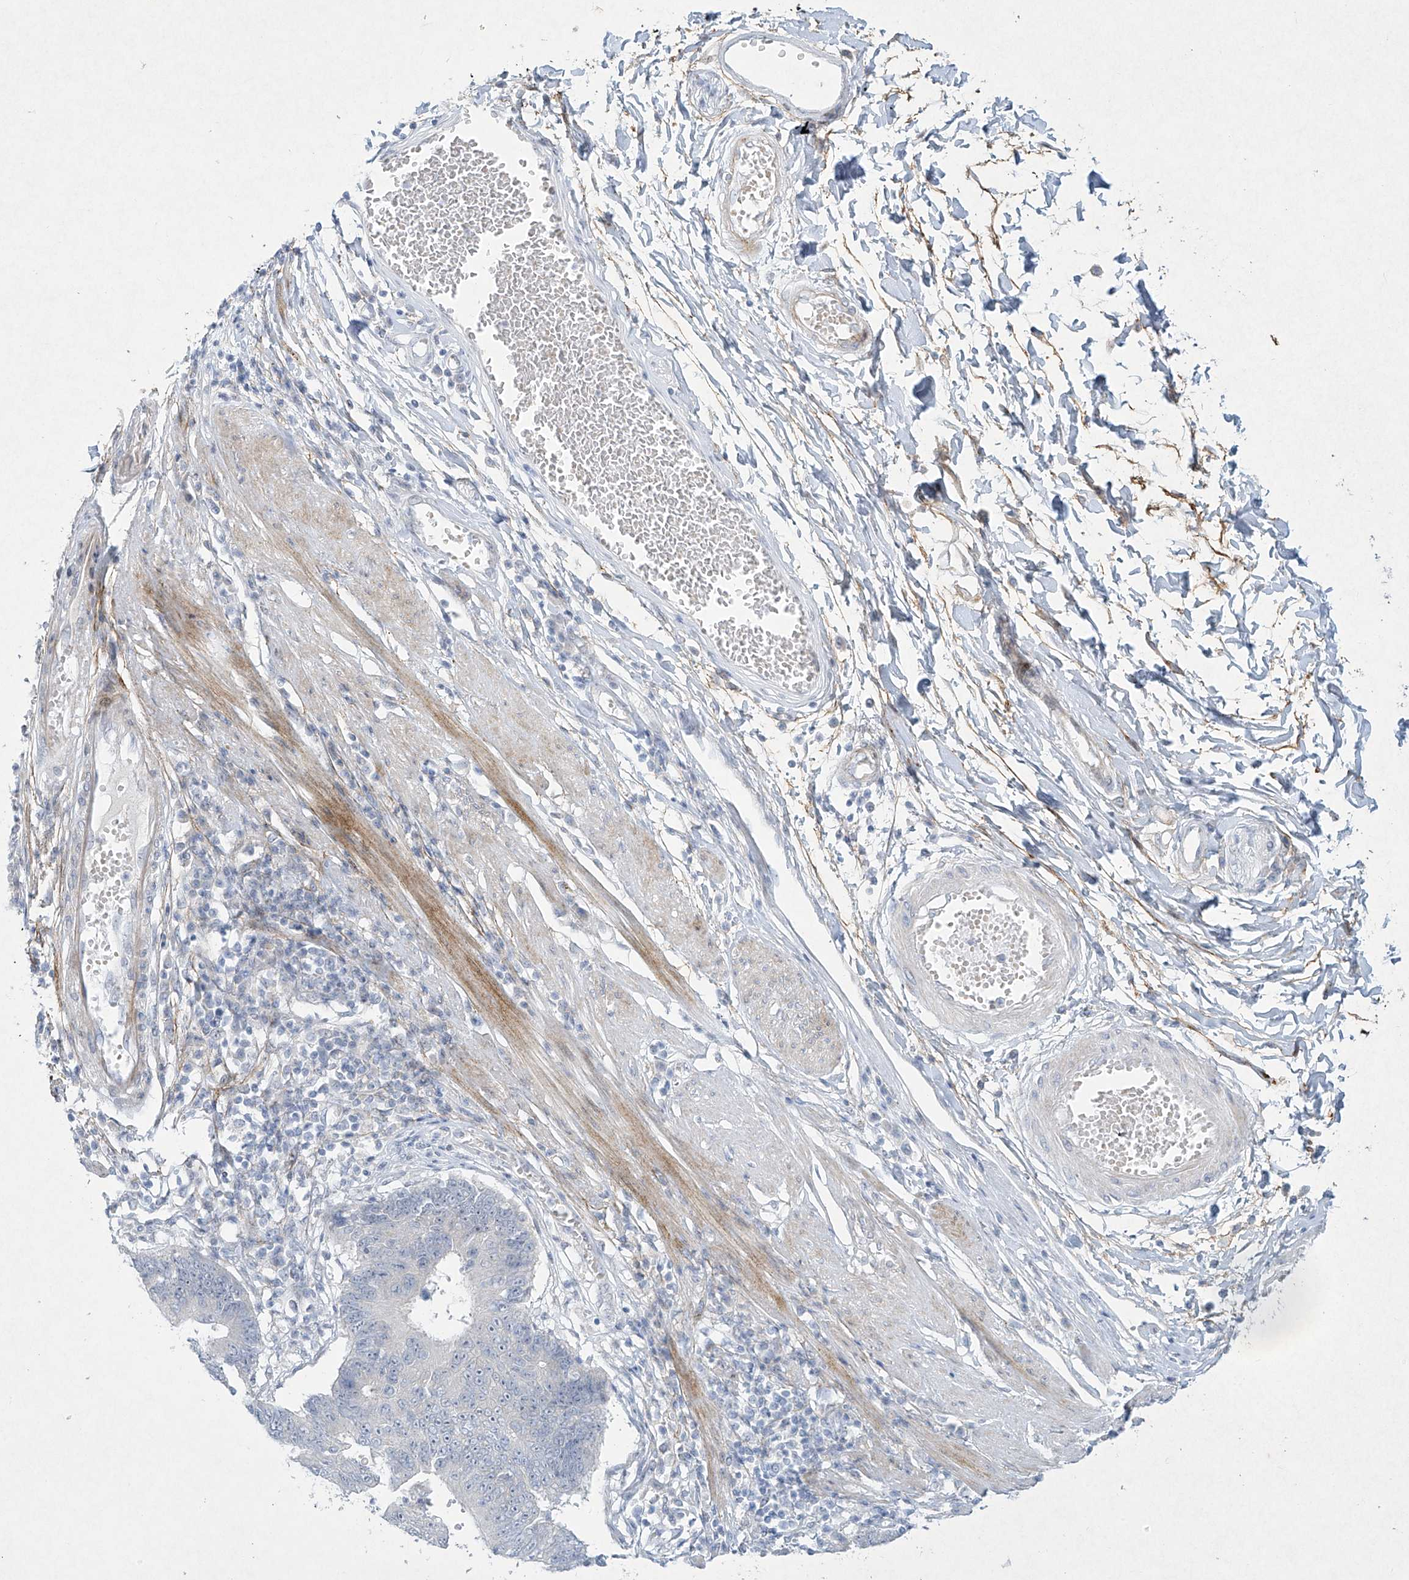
{"staining": {"intensity": "negative", "quantity": "none", "location": "none"}, "tissue": "stomach cancer", "cell_type": "Tumor cells", "image_type": "cancer", "snomed": [{"axis": "morphology", "description": "Adenocarcinoma, NOS"}, {"axis": "topography", "description": "Stomach"}], "caption": "There is no significant expression in tumor cells of stomach cancer.", "gene": "PAX6", "patient": {"sex": "male", "age": 59}}